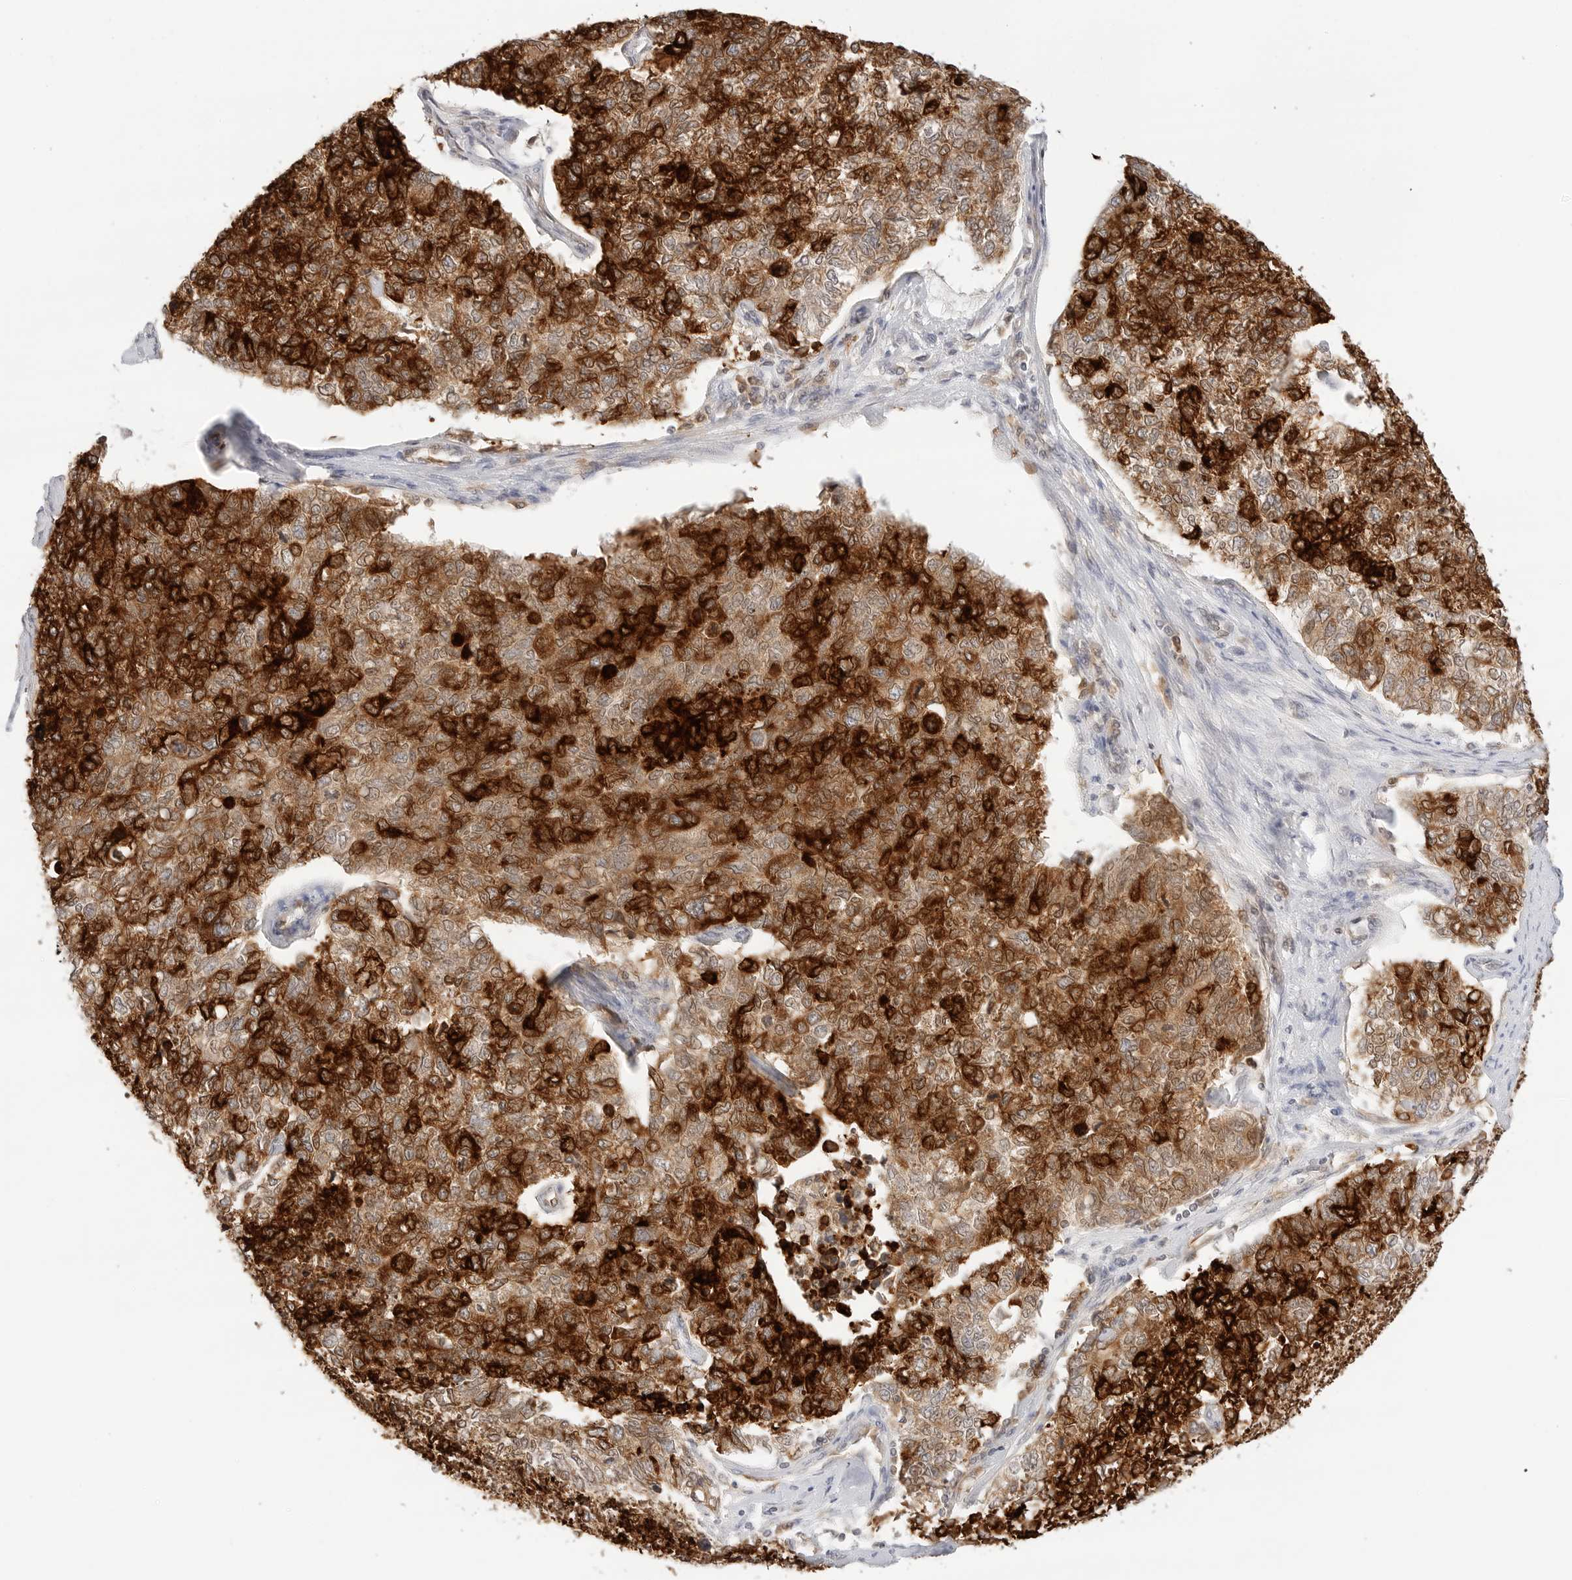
{"staining": {"intensity": "moderate", "quantity": ">75%", "location": "cytoplasmic/membranous"}, "tissue": "cervical cancer", "cell_type": "Tumor cells", "image_type": "cancer", "snomed": [{"axis": "morphology", "description": "Squamous cell carcinoma, NOS"}, {"axis": "topography", "description": "Cervix"}], "caption": "Cervical cancer stained for a protein shows moderate cytoplasmic/membranous positivity in tumor cells.", "gene": "ERO1B", "patient": {"sex": "female", "age": 63}}